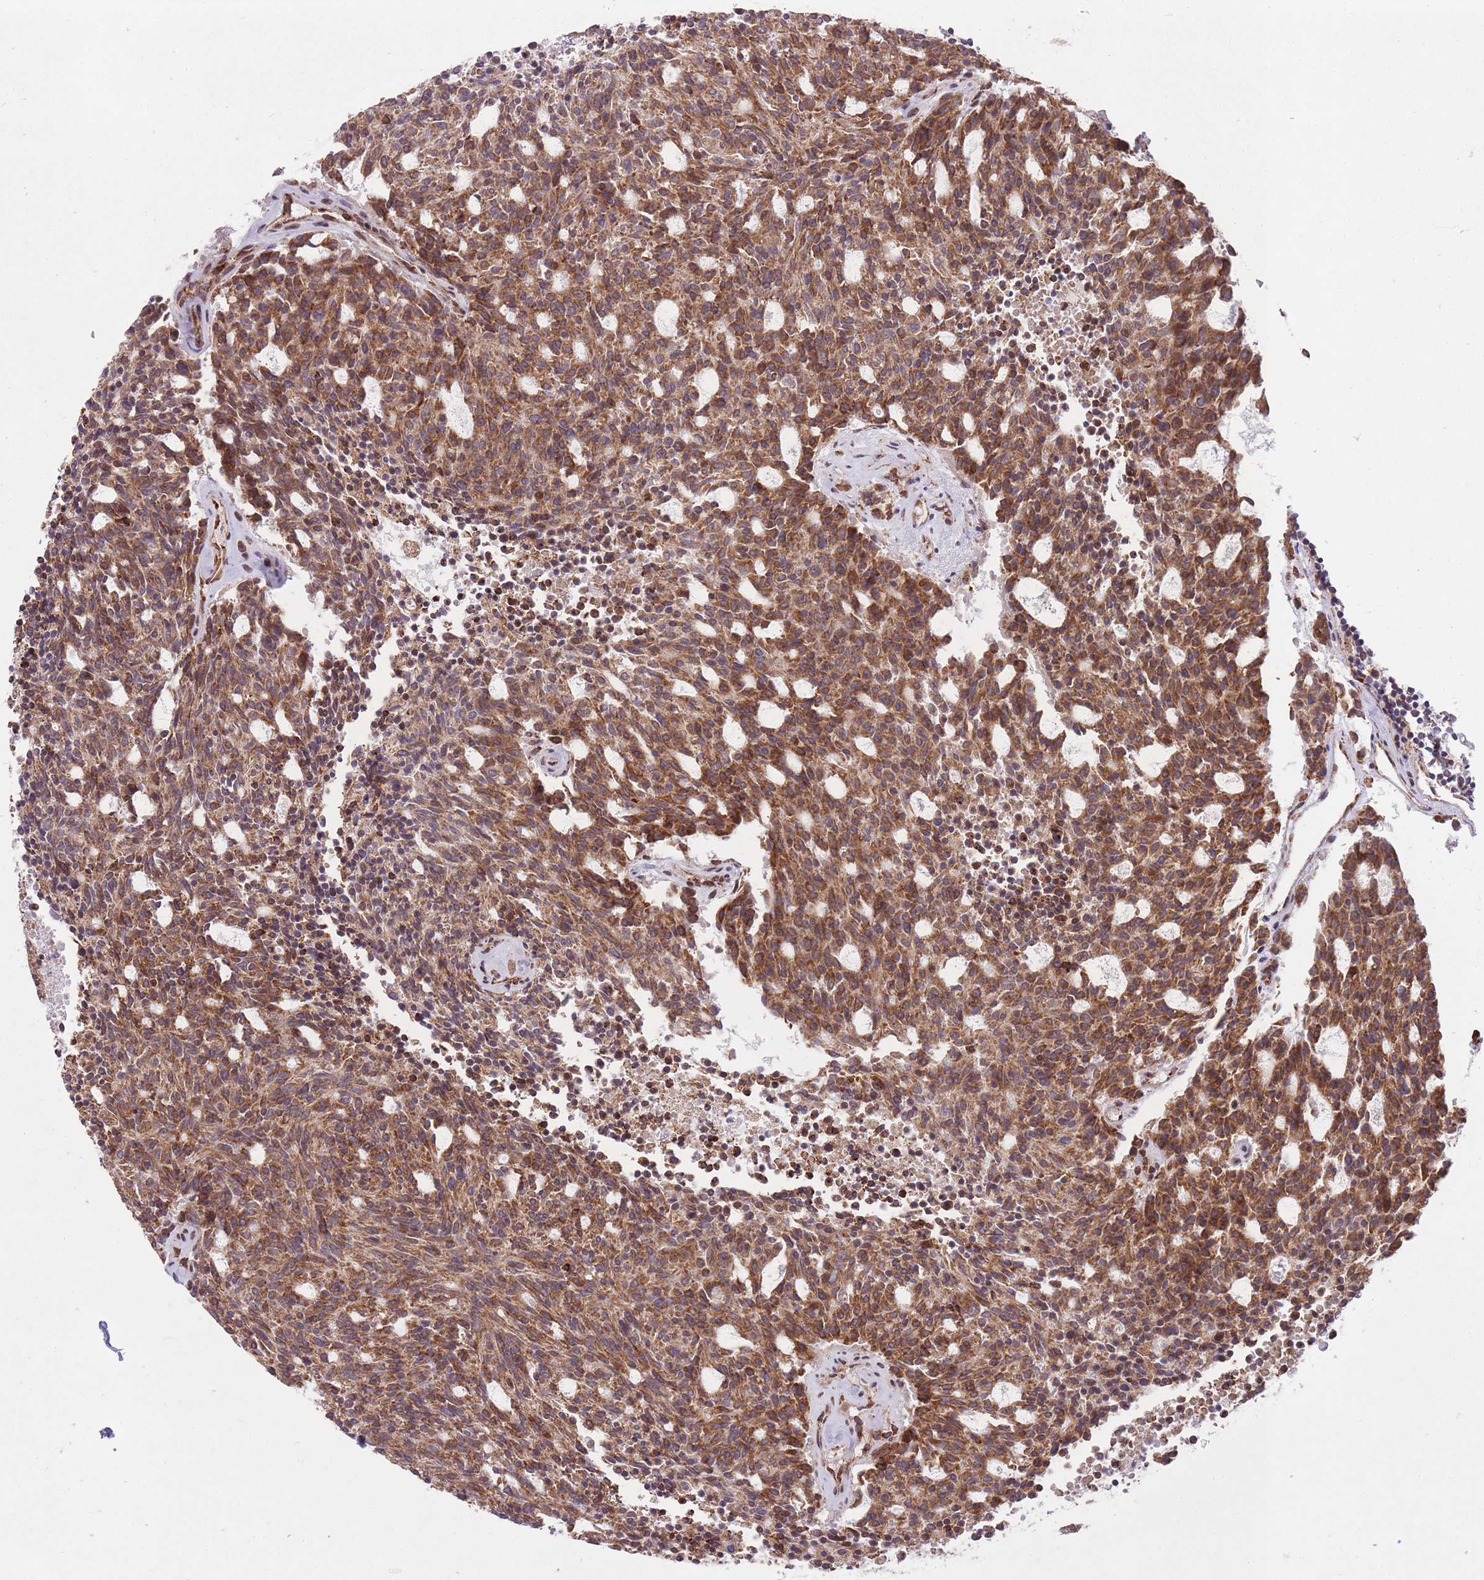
{"staining": {"intensity": "moderate", "quantity": ">75%", "location": "cytoplasmic/membranous"}, "tissue": "carcinoid", "cell_type": "Tumor cells", "image_type": "cancer", "snomed": [{"axis": "morphology", "description": "Carcinoid, malignant, NOS"}, {"axis": "topography", "description": "Pancreas"}], "caption": "A high-resolution image shows immunohistochemistry staining of carcinoid, which reveals moderate cytoplasmic/membranous staining in about >75% of tumor cells. (Stains: DAB (3,3'-diaminobenzidine) in brown, nuclei in blue, Microscopy: brightfield microscopy at high magnification).", "gene": "TTLL3", "patient": {"sex": "female", "age": 54}}